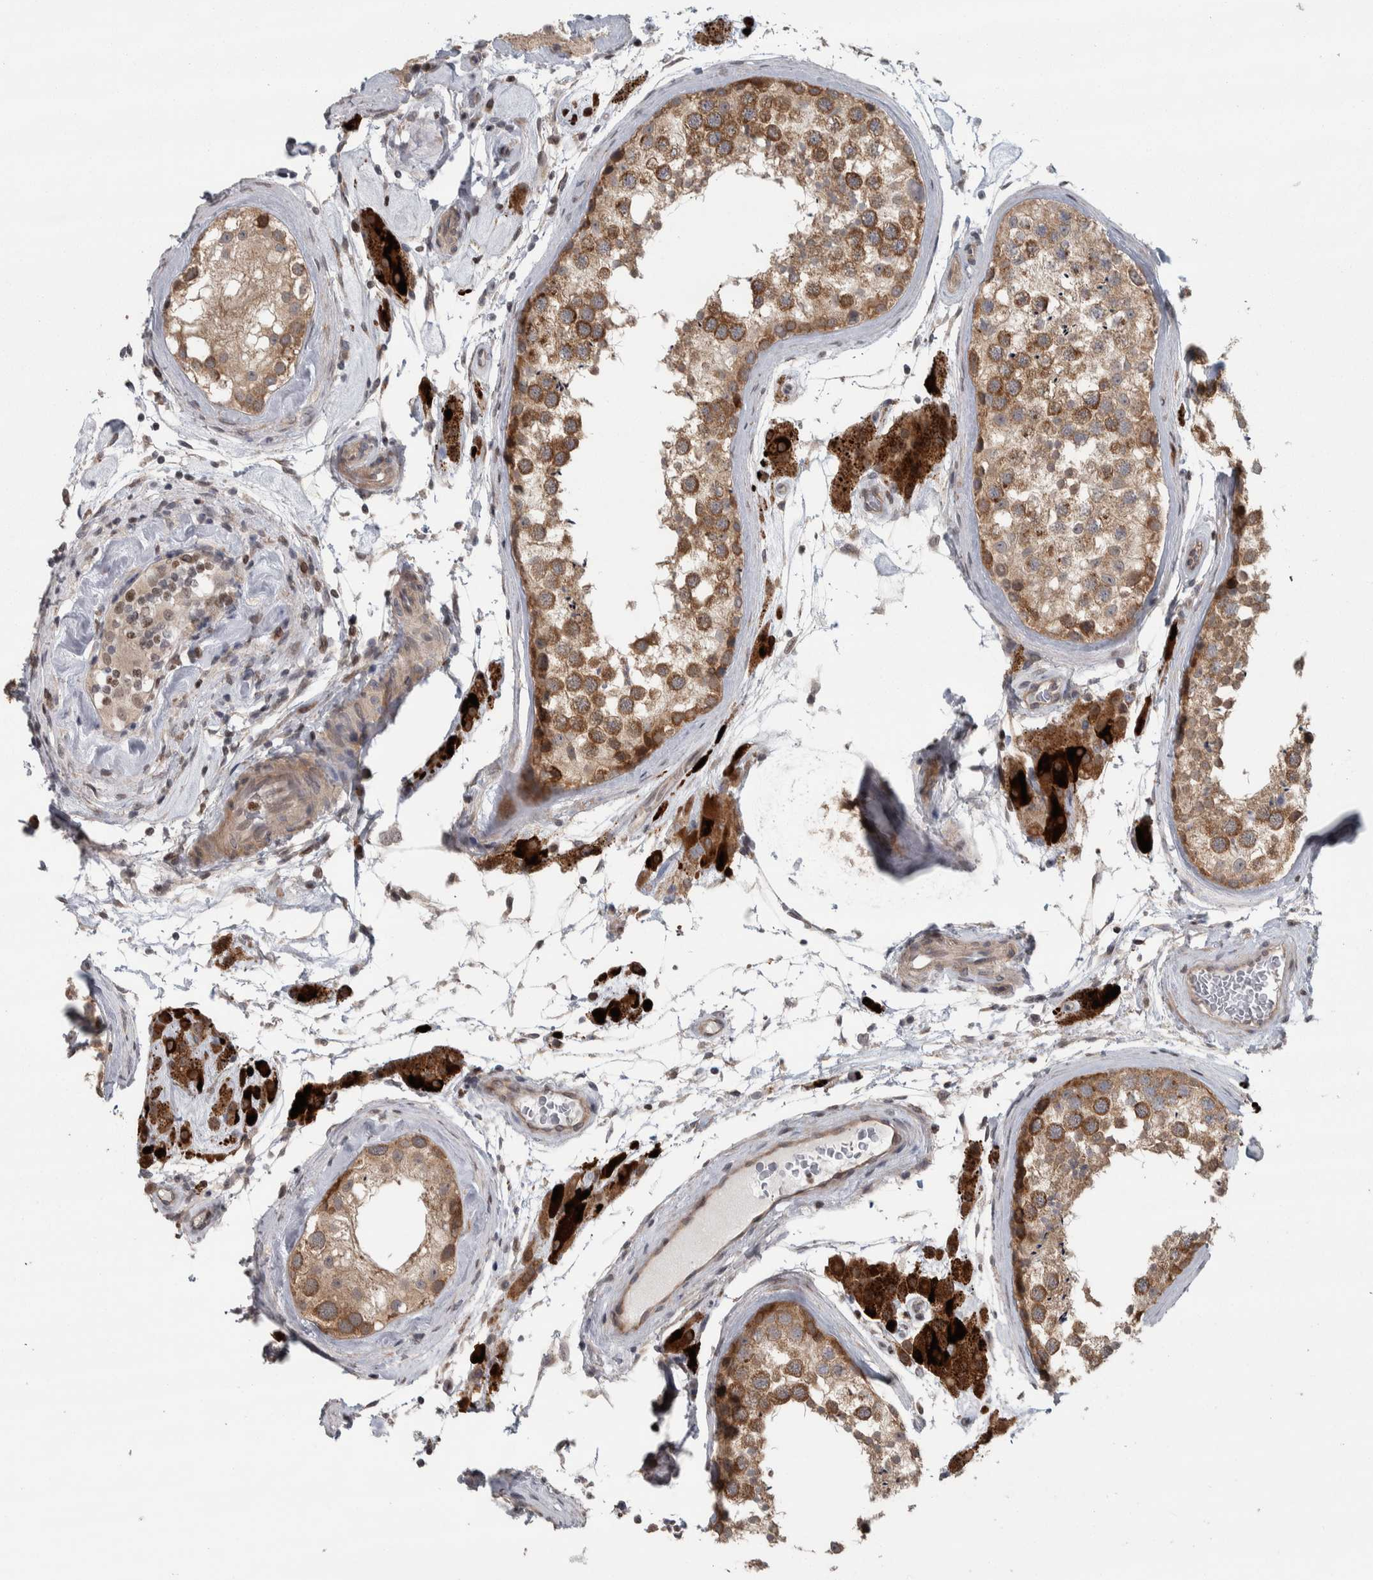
{"staining": {"intensity": "moderate", "quantity": ">75%", "location": "cytoplasmic/membranous"}, "tissue": "testis", "cell_type": "Cells in seminiferous ducts", "image_type": "normal", "snomed": [{"axis": "morphology", "description": "Normal tissue, NOS"}, {"axis": "topography", "description": "Testis"}], "caption": "High-magnification brightfield microscopy of benign testis stained with DAB (brown) and counterstained with hematoxylin (blue). cells in seminiferous ducts exhibit moderate cytoplasmic/membranous expression is present in approximately>75% of cells. (Stains: DAB in brown, nuclei in blue, Microscopy: brightfield microscopy at high magnification).", "gene": "CWC27", "patient": {"sex": "male", "age": 46}}